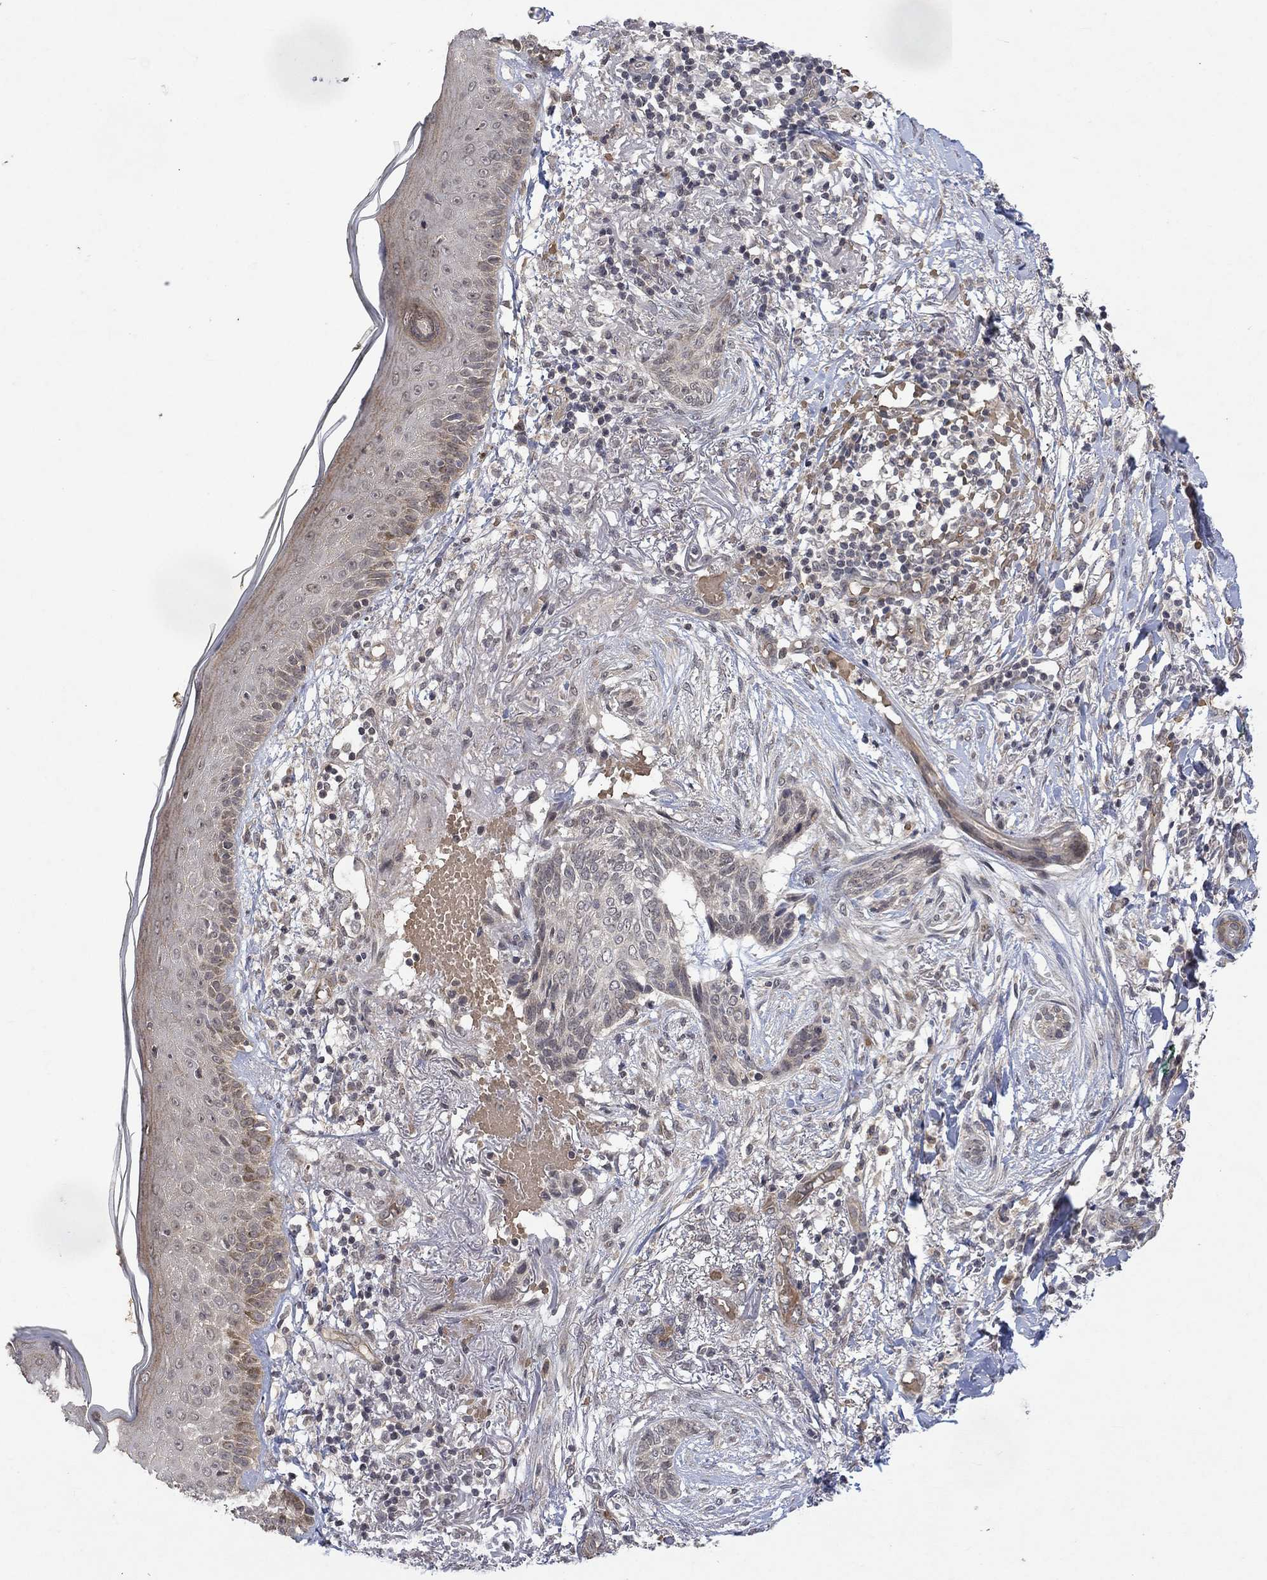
{"staining": {"intensity": "negative", "quantity": "none", "location": "none"}, "tissue": "skin cancer", "cell_type": "Tumor cells", "image_type": "cancer", "snomed": [{"axis": "morphology", "description": "Normal tissue, NOS"}, {"axis": "morphology", "description": "Basal cell carcinoma"}, {"axis": "topography", "description": "Skin"}], "caption": "IHC photomicrograph of neoplastic tissue: human skin cancer stained with DAB exhibits no significant protein expression in tumor cells.", "gene": "GRIN2D", "patient": {"sex": "male", "age": 84}}